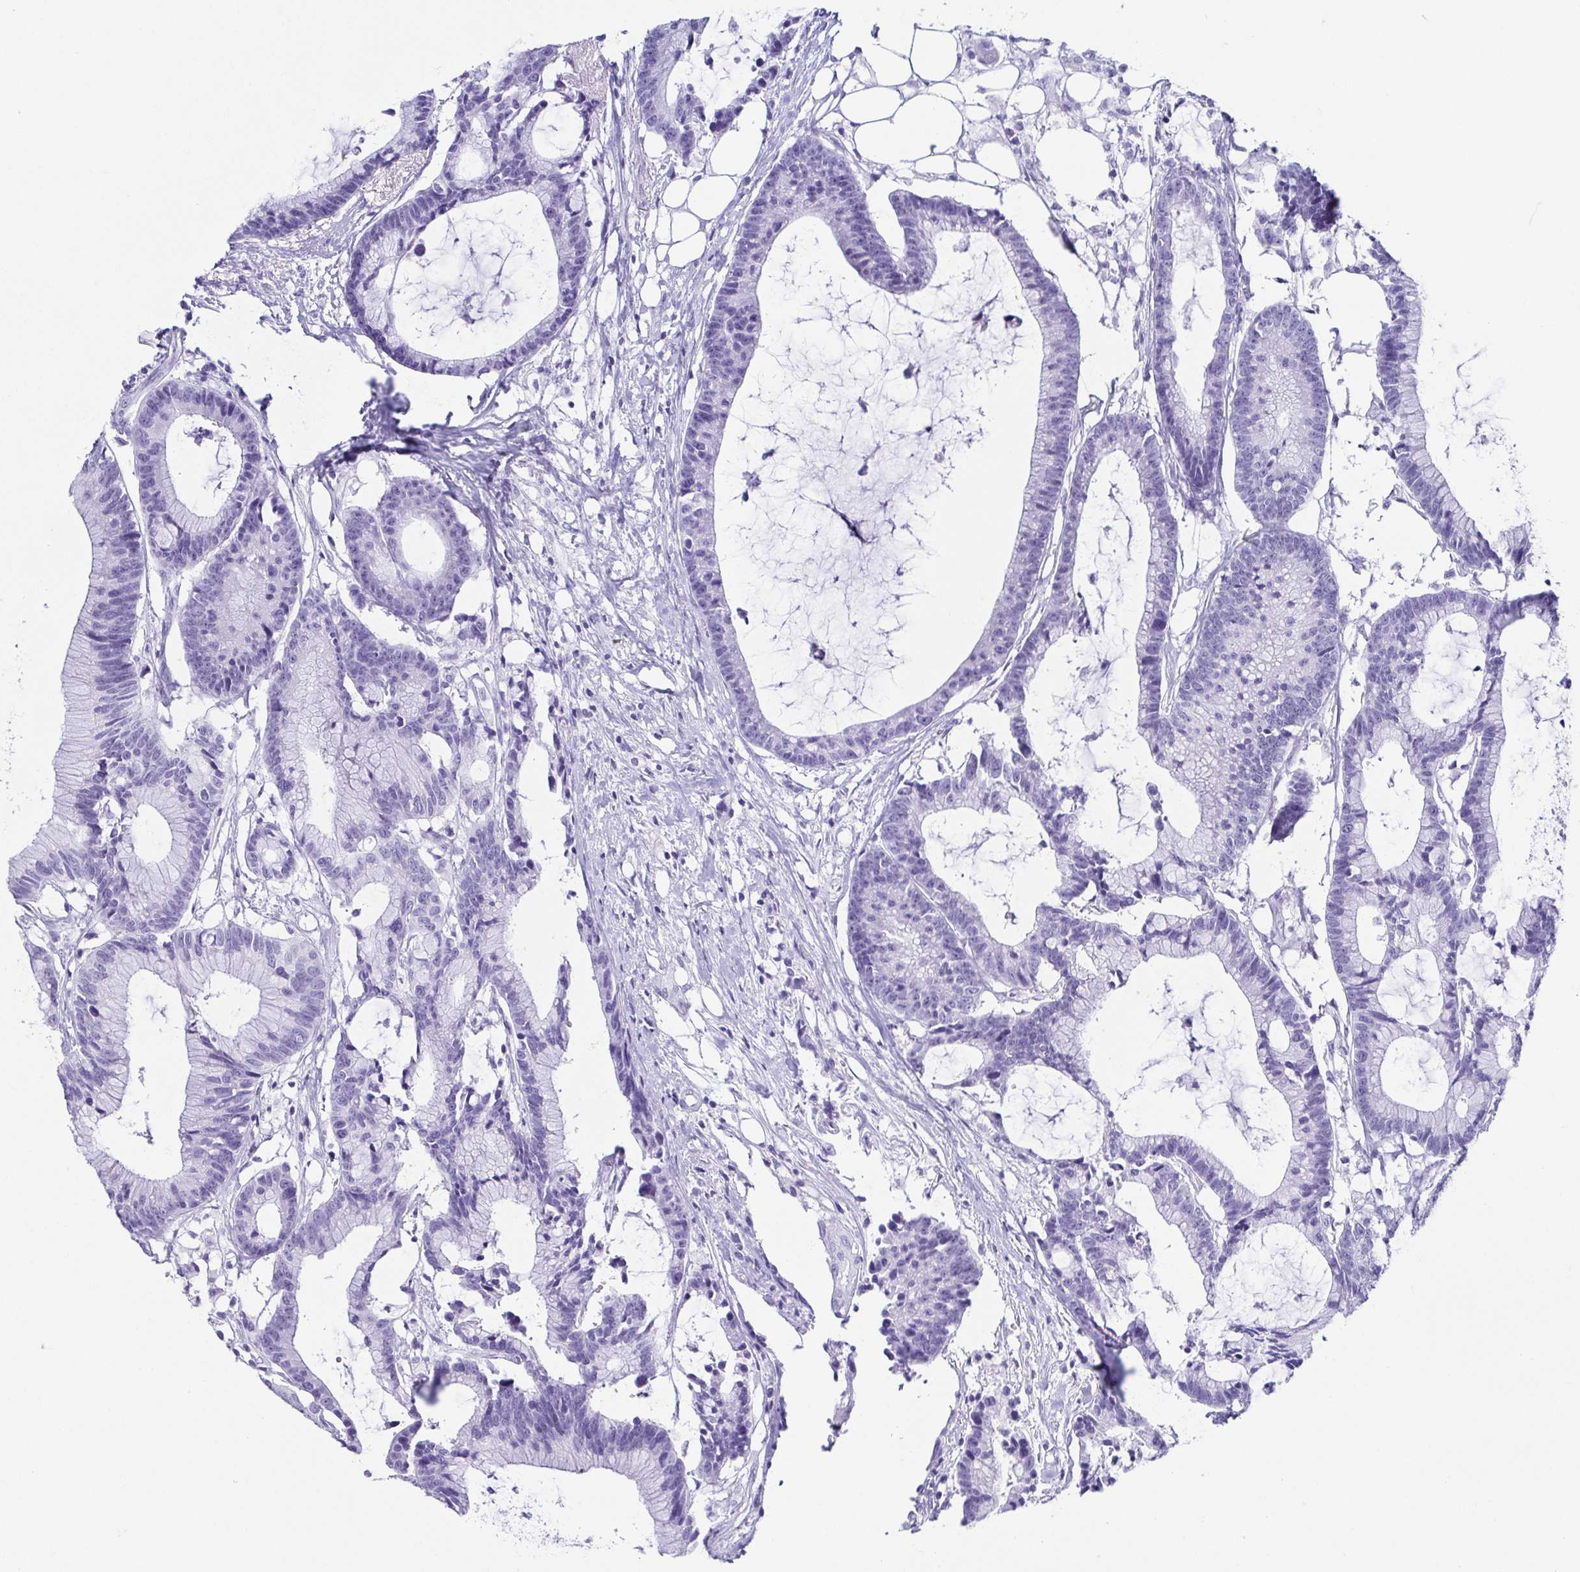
{"staining": {"intensity": "negative", "quantity": "none", "location": "none"}, "tissue": "colorectal cancer", "cell_type": "Tumor cells", "image_type": "cancer", "snomed": [{"axis": "morphology", "description": "Adenocarcinoma, NOS"}, {"axis": "topography", "description": "Colon"}], "caption": "A micrograph of human adenocarcinoma (colorectal) is negative for staining in tumor cells.", "gene": "CD164L2", "patient": {"sex": "female", "age": 78}}